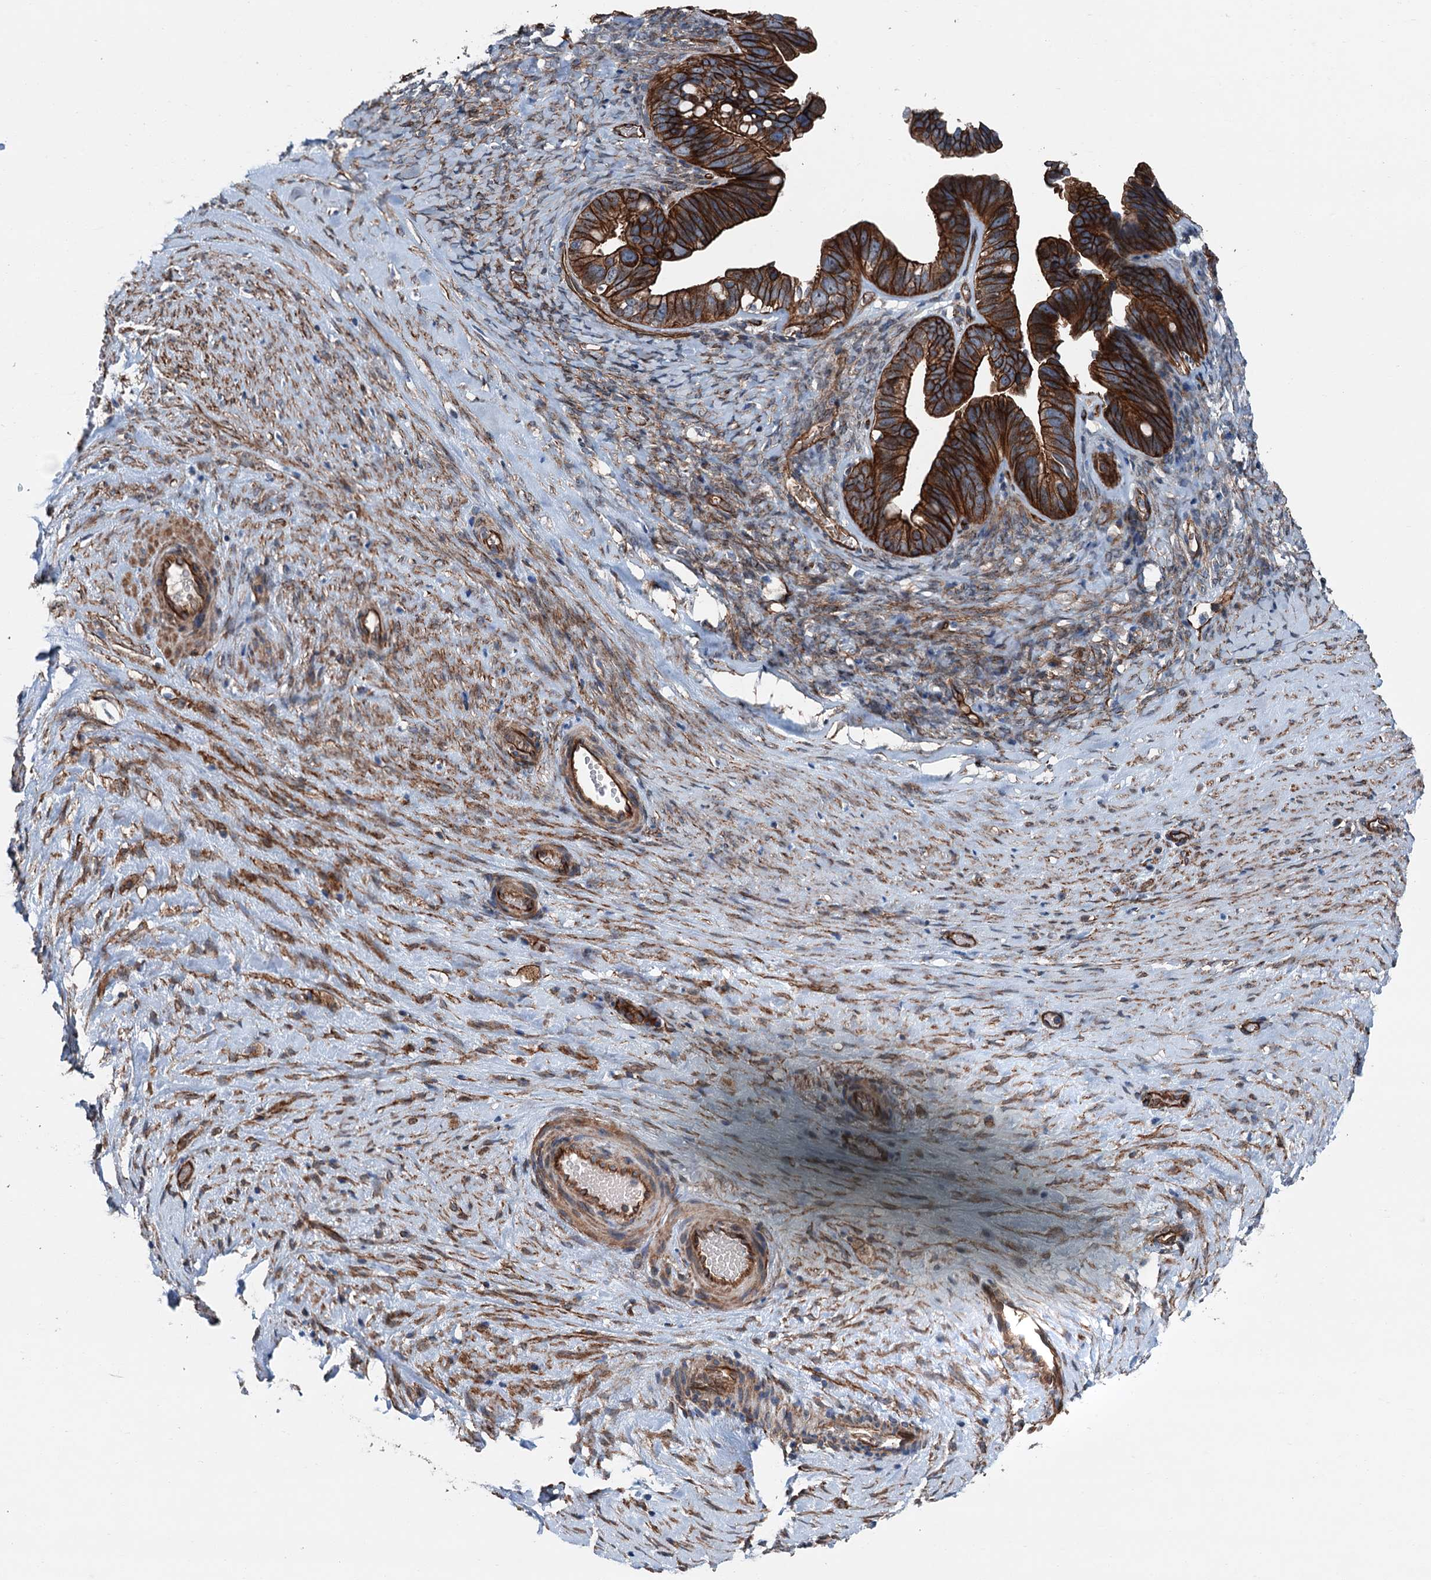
{"staining": {"intensity": "strong", "quantity": ">75%", "location": "cytoplasmic/membranous"}, "tissue": "ovarian cancer", "cell_type": "Tumor cells", "image_type": "cancer", "snomed": [{"axis": "morphology", "description": "Cystadenocarcinoma, serous, NOS"}, {"axis": "topography", "description": "Ovary"}], "caption": "There is high levels of strong cytoplasmic/membranous expression in tumor cells of ovarian cancer, as demonstrated by immunohistochemical staining (brown color).", "gene": "NMRAL1", "patient": {"sex": "female", "age": 56}}